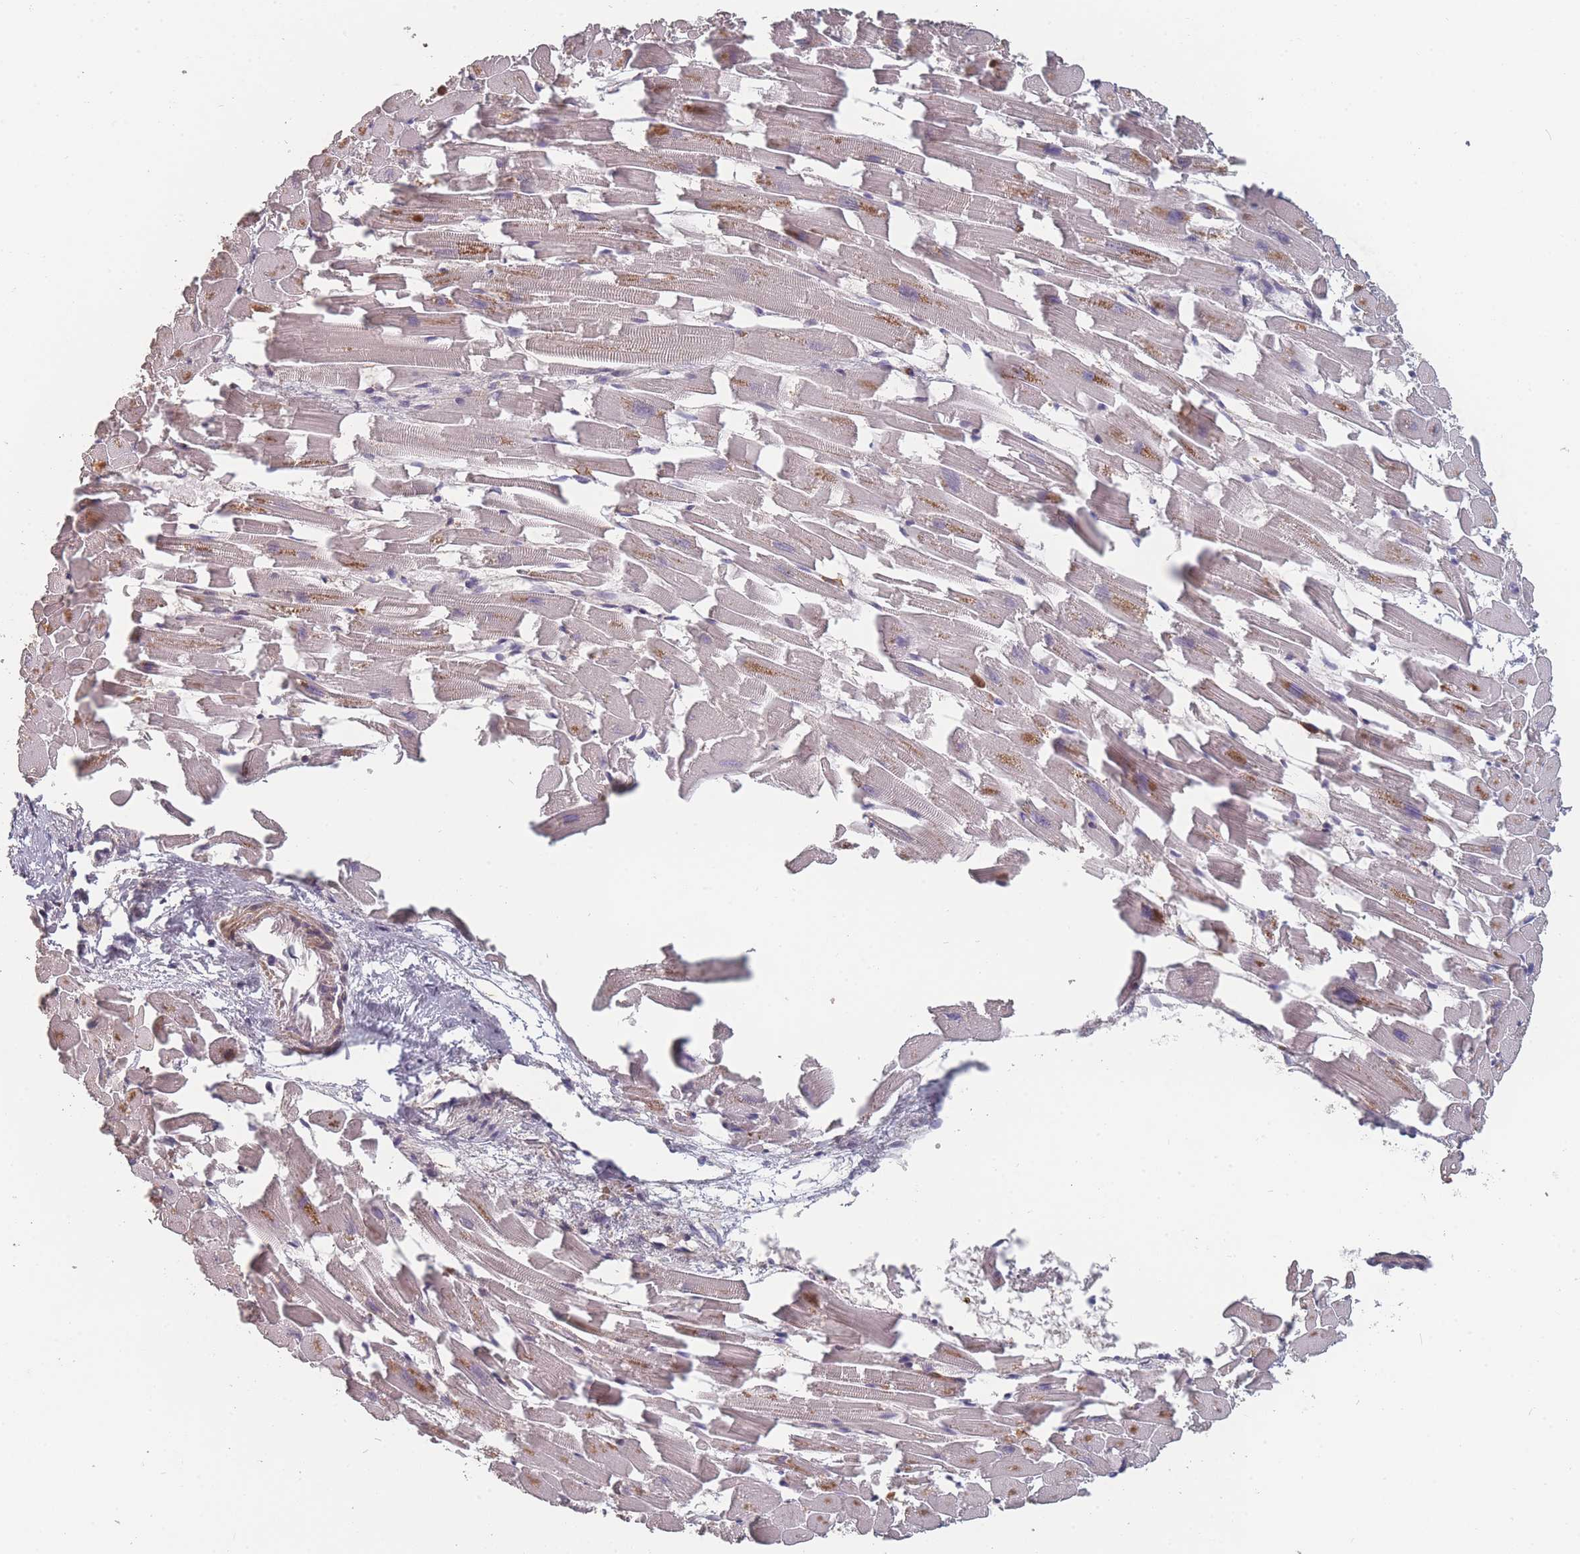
{"staining": {"intensity": "moderate", "quantity": "<25%", "location": "cytoplasmic/membranous"}, "tissue": "heart muscle", "cell_type": "Cardiomyocytes", "image_type": "normal", "snomed": [{"axis": "morphology", "description": "Normal tissue, NOS"}, {"axis": "topography", "description": "Heart"}], "caption": "Brown immunohistochemical staining in benign heart muscle shows moderate cytoplasmic/membranous positivity in approximately <25% of cardiomyocytes.", "gene": "BST1", "patient": {"sex": "female", "age": 64}}